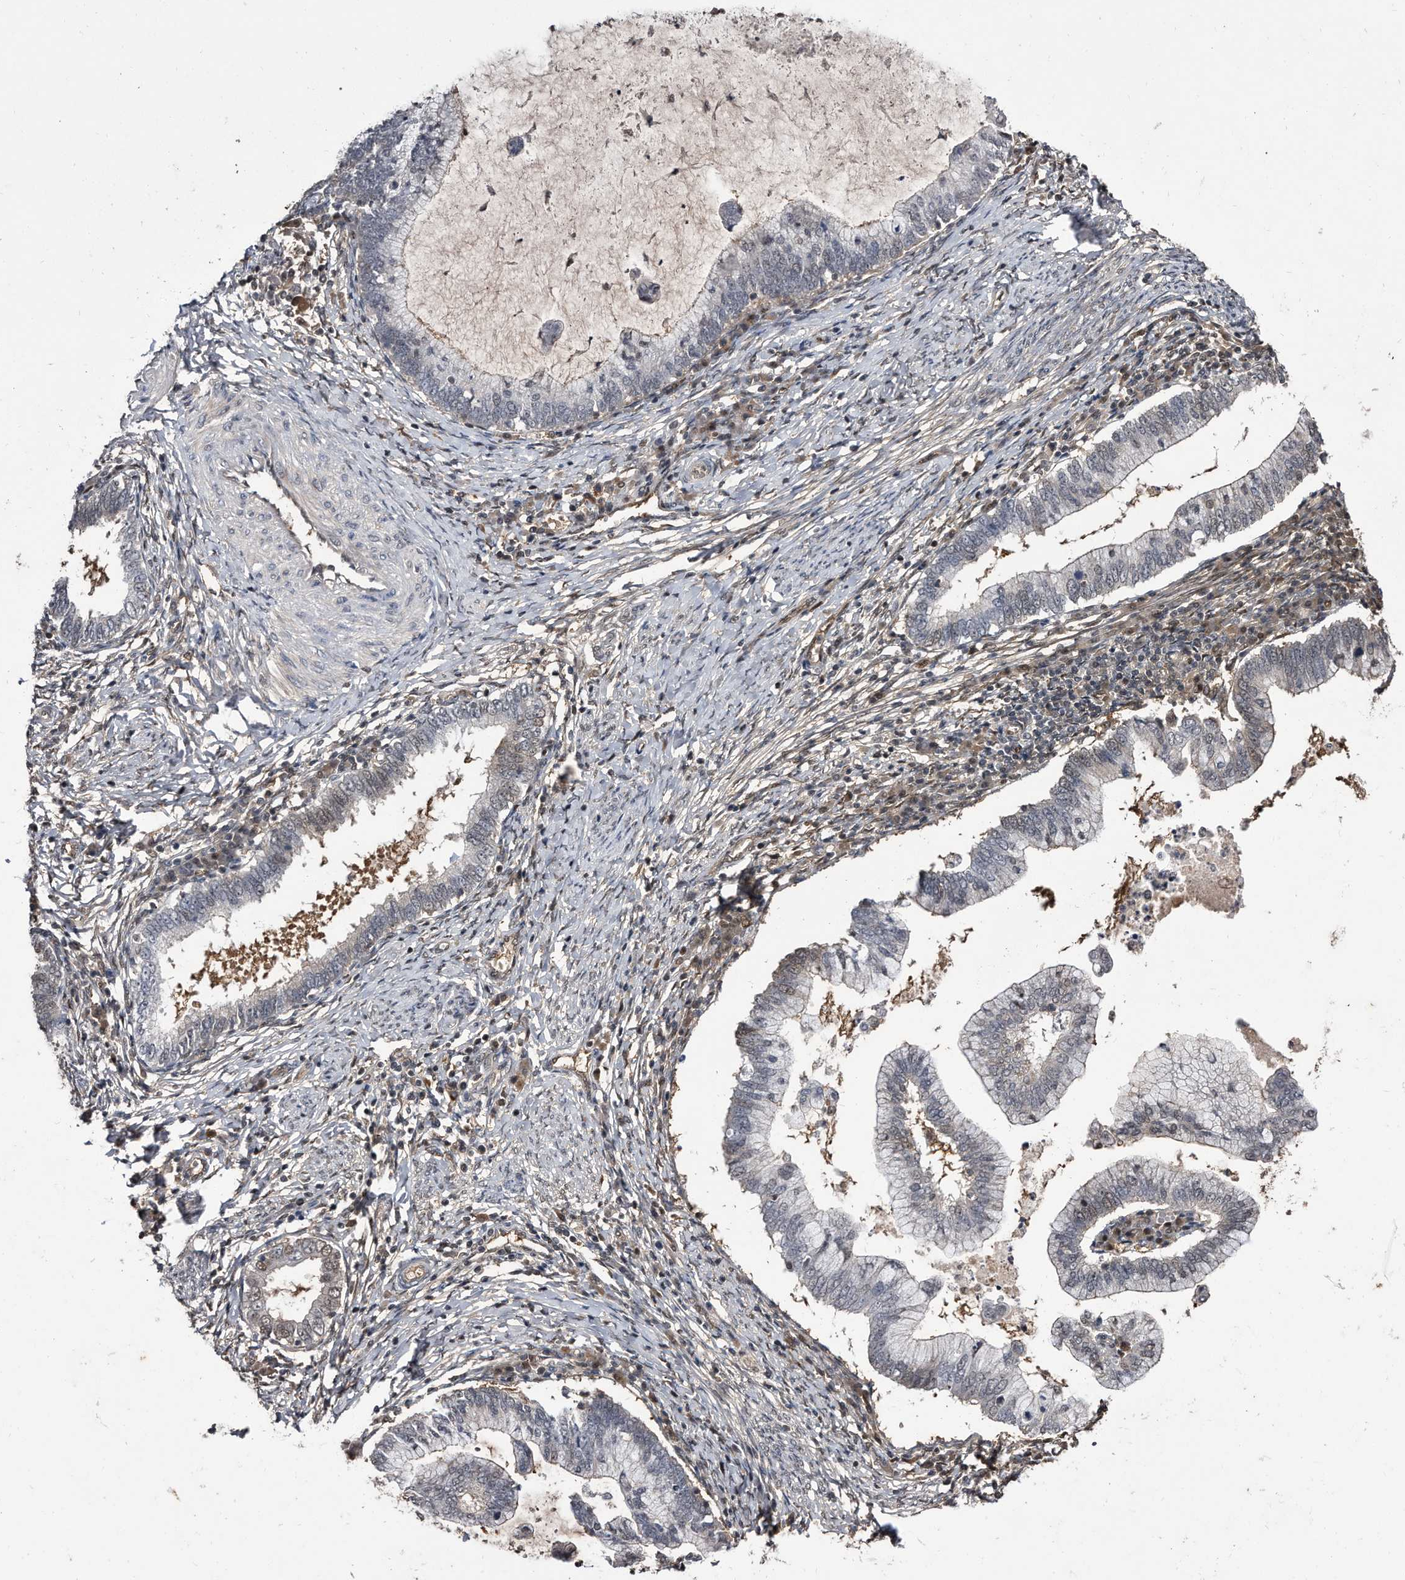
{"staining": {"intensity": "negative", "quantity": "none", "location": "none"}, "tissue": "cervical cancer", "cell_type": "Tumor cells", "image_type": "cancer", "snomed": [{"axis": "morphology", "description": "Adenocarcinoma, NOS"}, {"axis": "topography", "description": "Cervix"}], "caption": "An image of cervical cancer stained for a protein reveals no brown staining in tumor cells.", "gene": "RAD23B", "patient": {"sex": "female", "age": 36}}